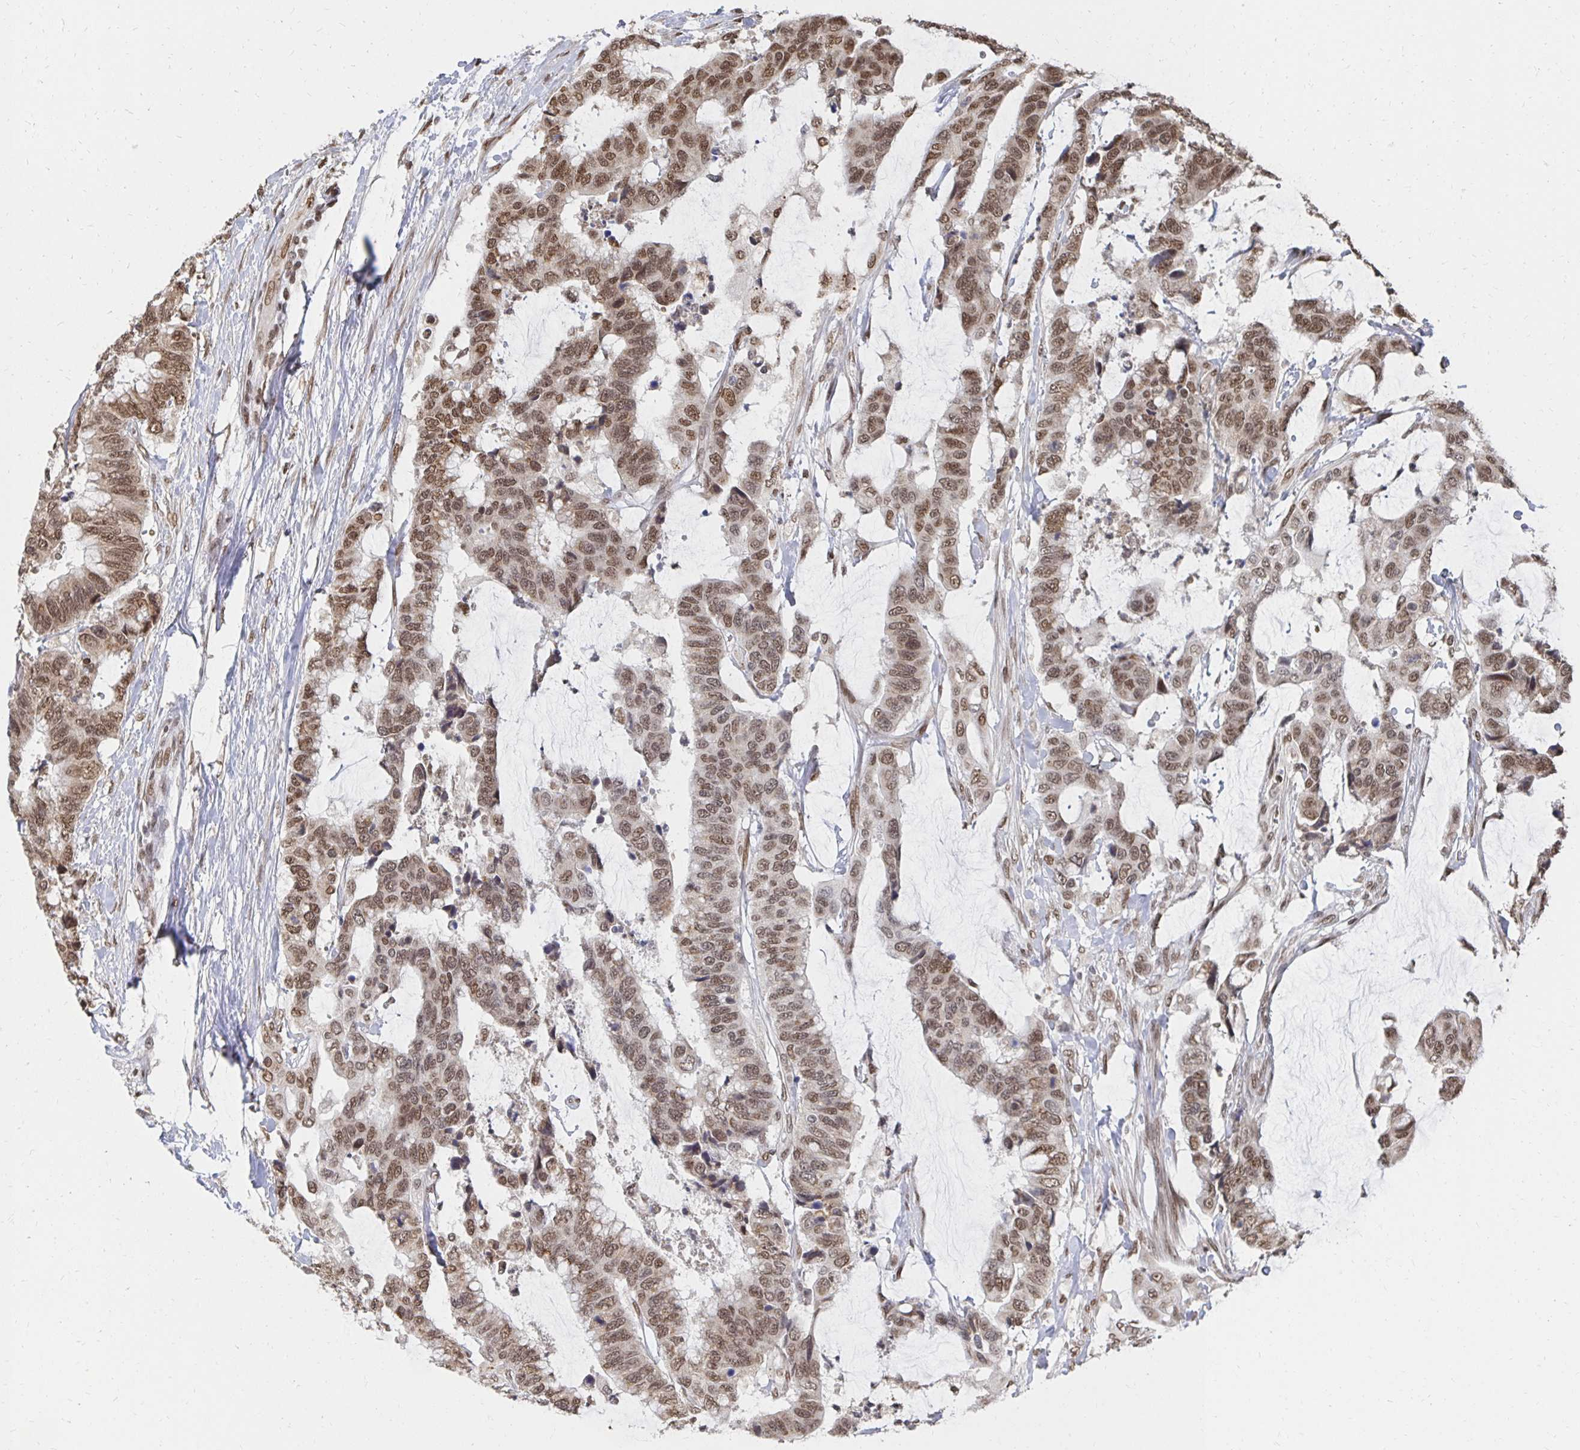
{"staining": {"intensity": "moderate", "quantity": ">75%", "location": "nuclear"}, "tissue": "colorectal cancer", "cell_type": "Tumor cells", "image_type": "cancer", "snomed": [{"axis": "morphology", "description": "Adenocarcinoma, NOS"}, {"axis": "topography", "description": "Rectum"}], "caption": "An image showing moderate nuclear expression in about >75% of tumor cells in adenocarcinoma (colorectal), as visualized by brown immunohistochemical staining.", "gene": "GTF3C6", "patient": {"sex": "female", "age": 59}}